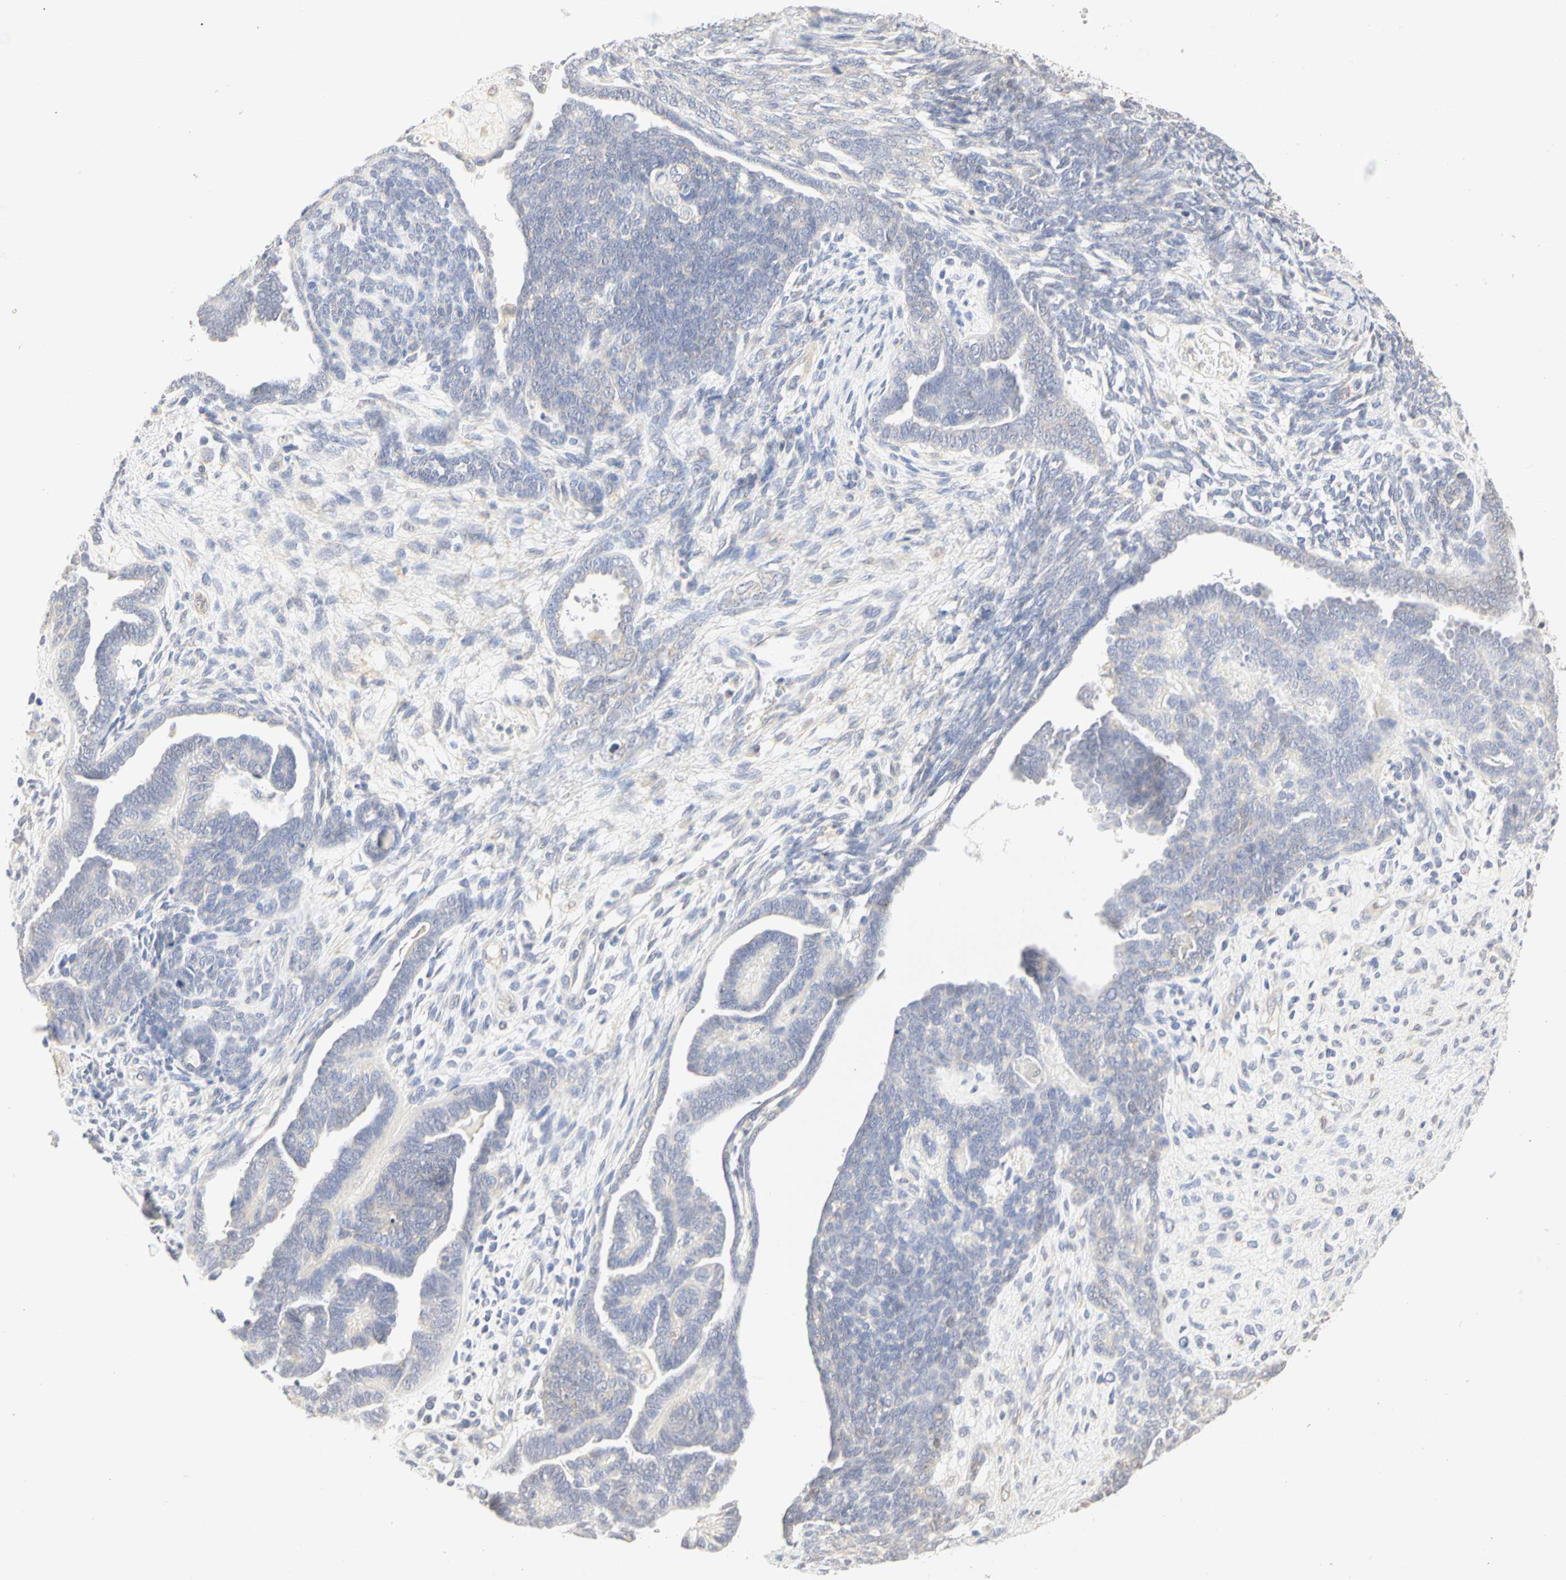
{"staining": {"intensity": "negative", "quantity": "none", "location": "none"}, "tissue": "endometrial cancer", "cell_type": "Tumor cells", "image_type": "cancer", "snomed": [{"axis": "morphology", "description": "Neoplasm, malignant, NOS"}, {"axis": "topography", "description": "Endometrium"}], "caption": "A photomicrograph of human endometrial neoplasm (malignant) is negative for staining in tumor cells. The staining is performed using DAB (3,3'-diaminobenzidine) brown chromogen with nuclei counter-stained in using hematoxylin.", "gene": "GNRH2", "patient": {"sex": "female", "age": 74}}